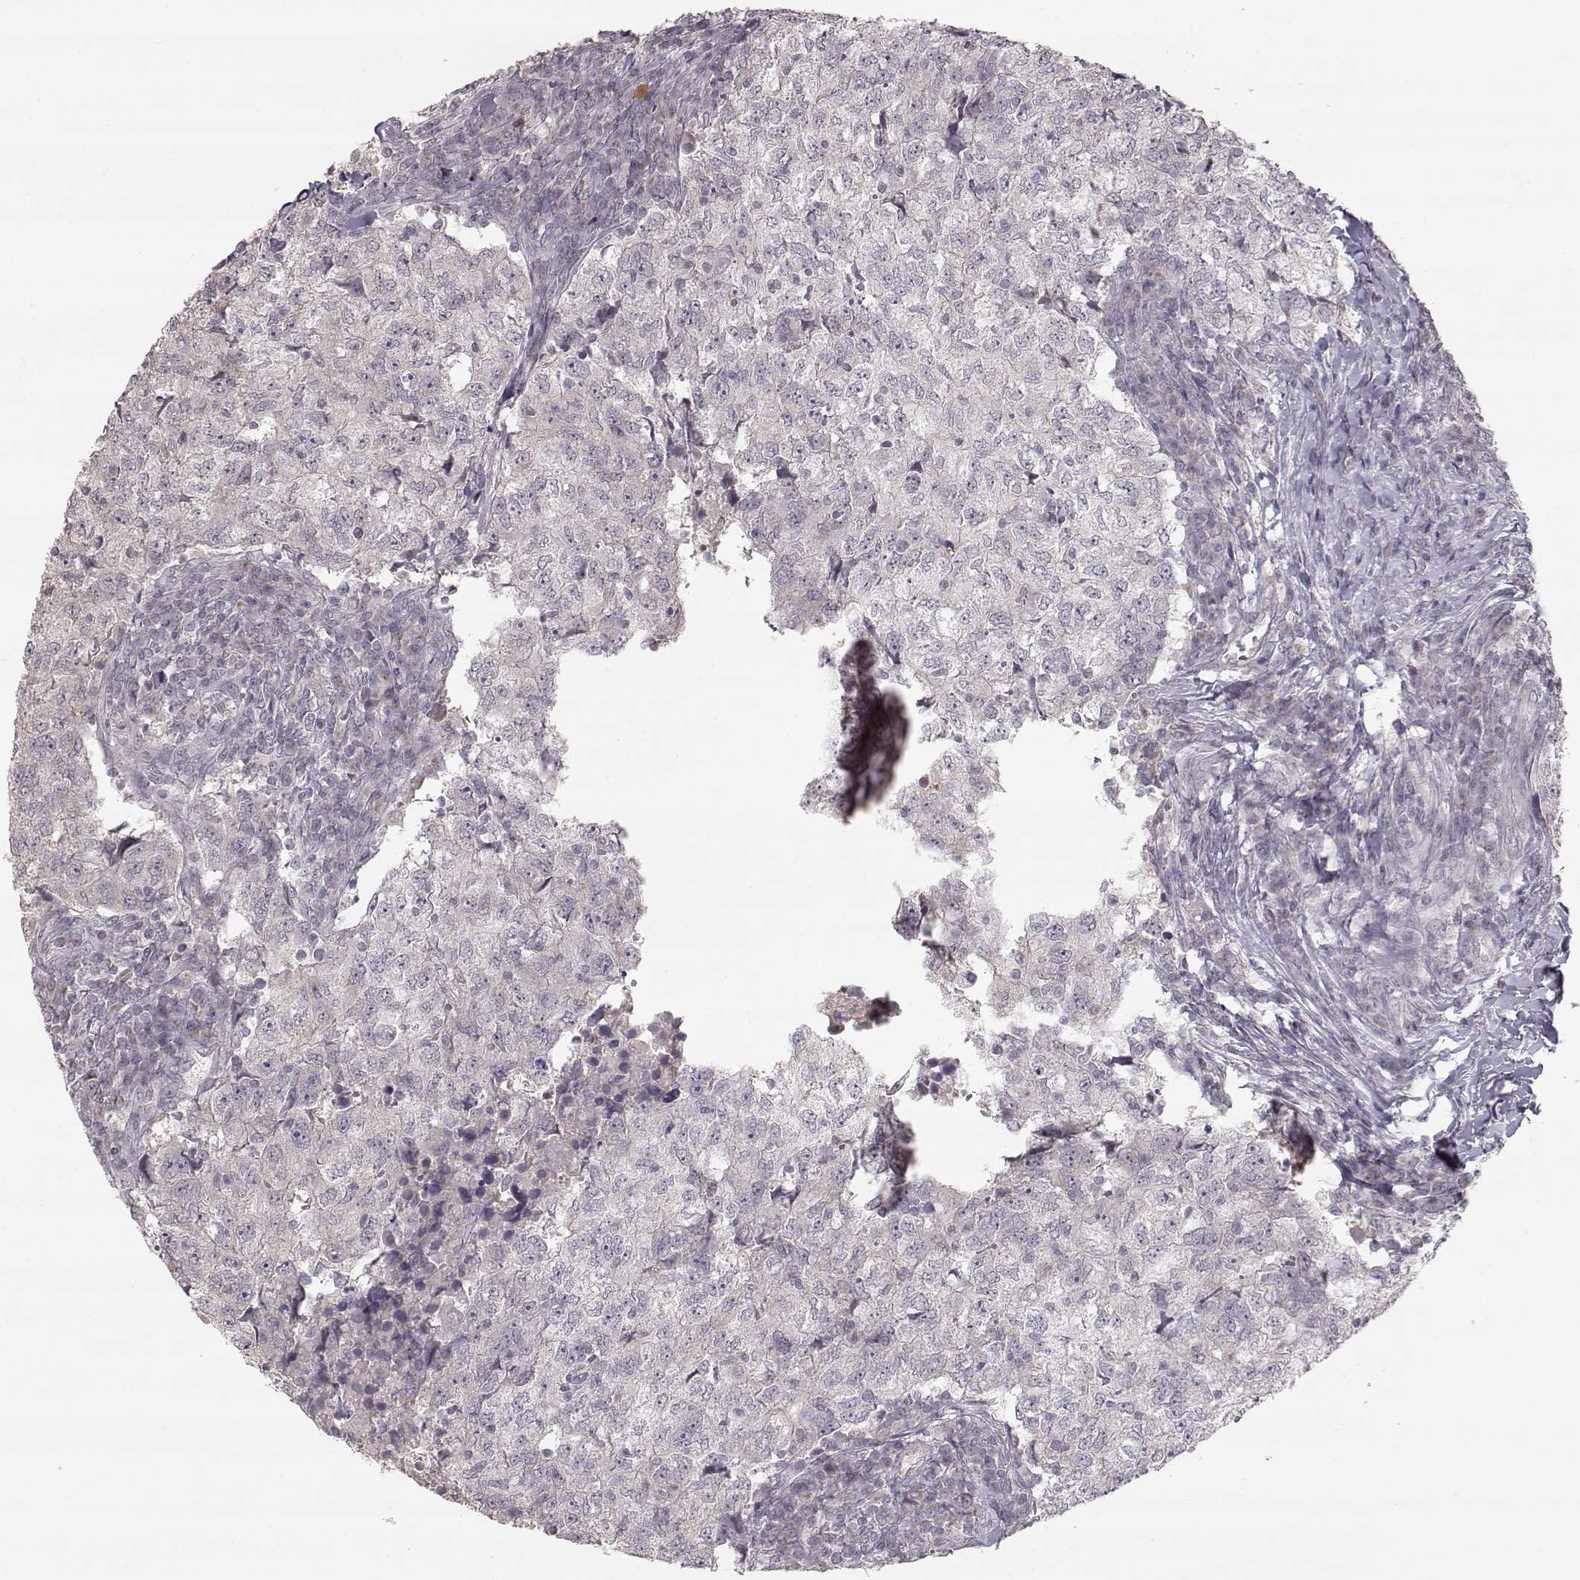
{"staining": {"intensity": "negative", "quantity": "none", "location": "none"}, "tissue": "breast cancer", "cell_type": "Tumor cells", "image_type": "cancer", "snomed": [{"axis": "morphology", "description": "Duct carcinoma"}, {"axis": "topography", "description": "Breast"}], "caption": "Tumor cells are negative for brown protein staining in breast cancer (invasive ductal carcinoma). (DAB IHC, high magnification).", "gene": "PNMT", "patient": {"sex": "female", "age": 30}}